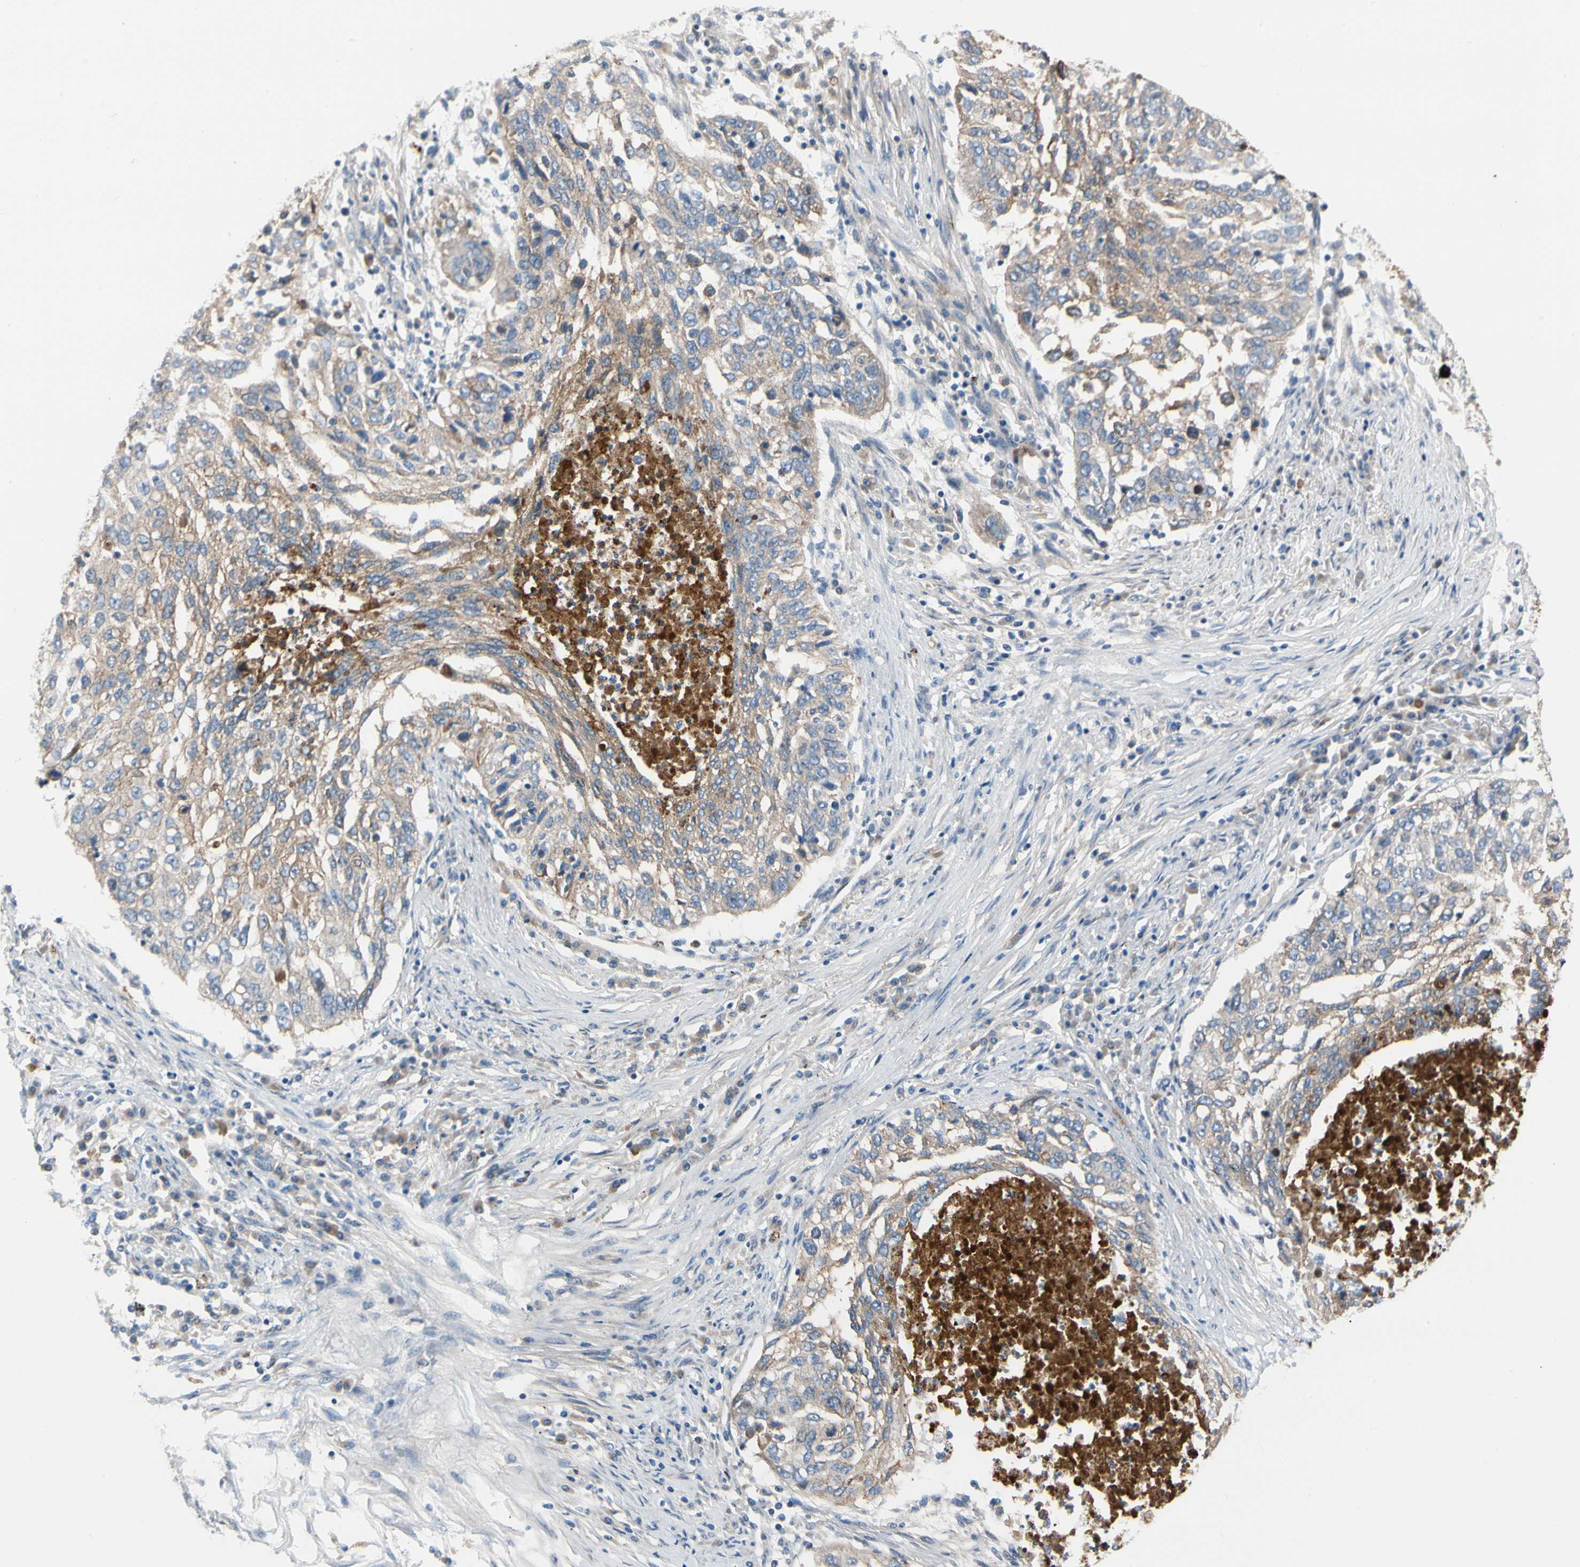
{"staining": {"intensity": "weak", "quantity": "25%-75%", "location": "cytoplasmic/membranous"}, "tissue": "lung cancer", "cell_type": "Tumor cells", "image_type": "cancer", "snomed": [{"axis": "morphology", "description": "Squamous cell carcinoma, NOS"}, {"axis": "topography", "description": "Lung"}], "caption": "Human lung cancer stained for a protein (brown) displays weak cytoplasmic/membranous positive expression in about 25%-75% of tumor cells.", "gene": "HJURP", "patient": {"sex": "female", "age": 63}}